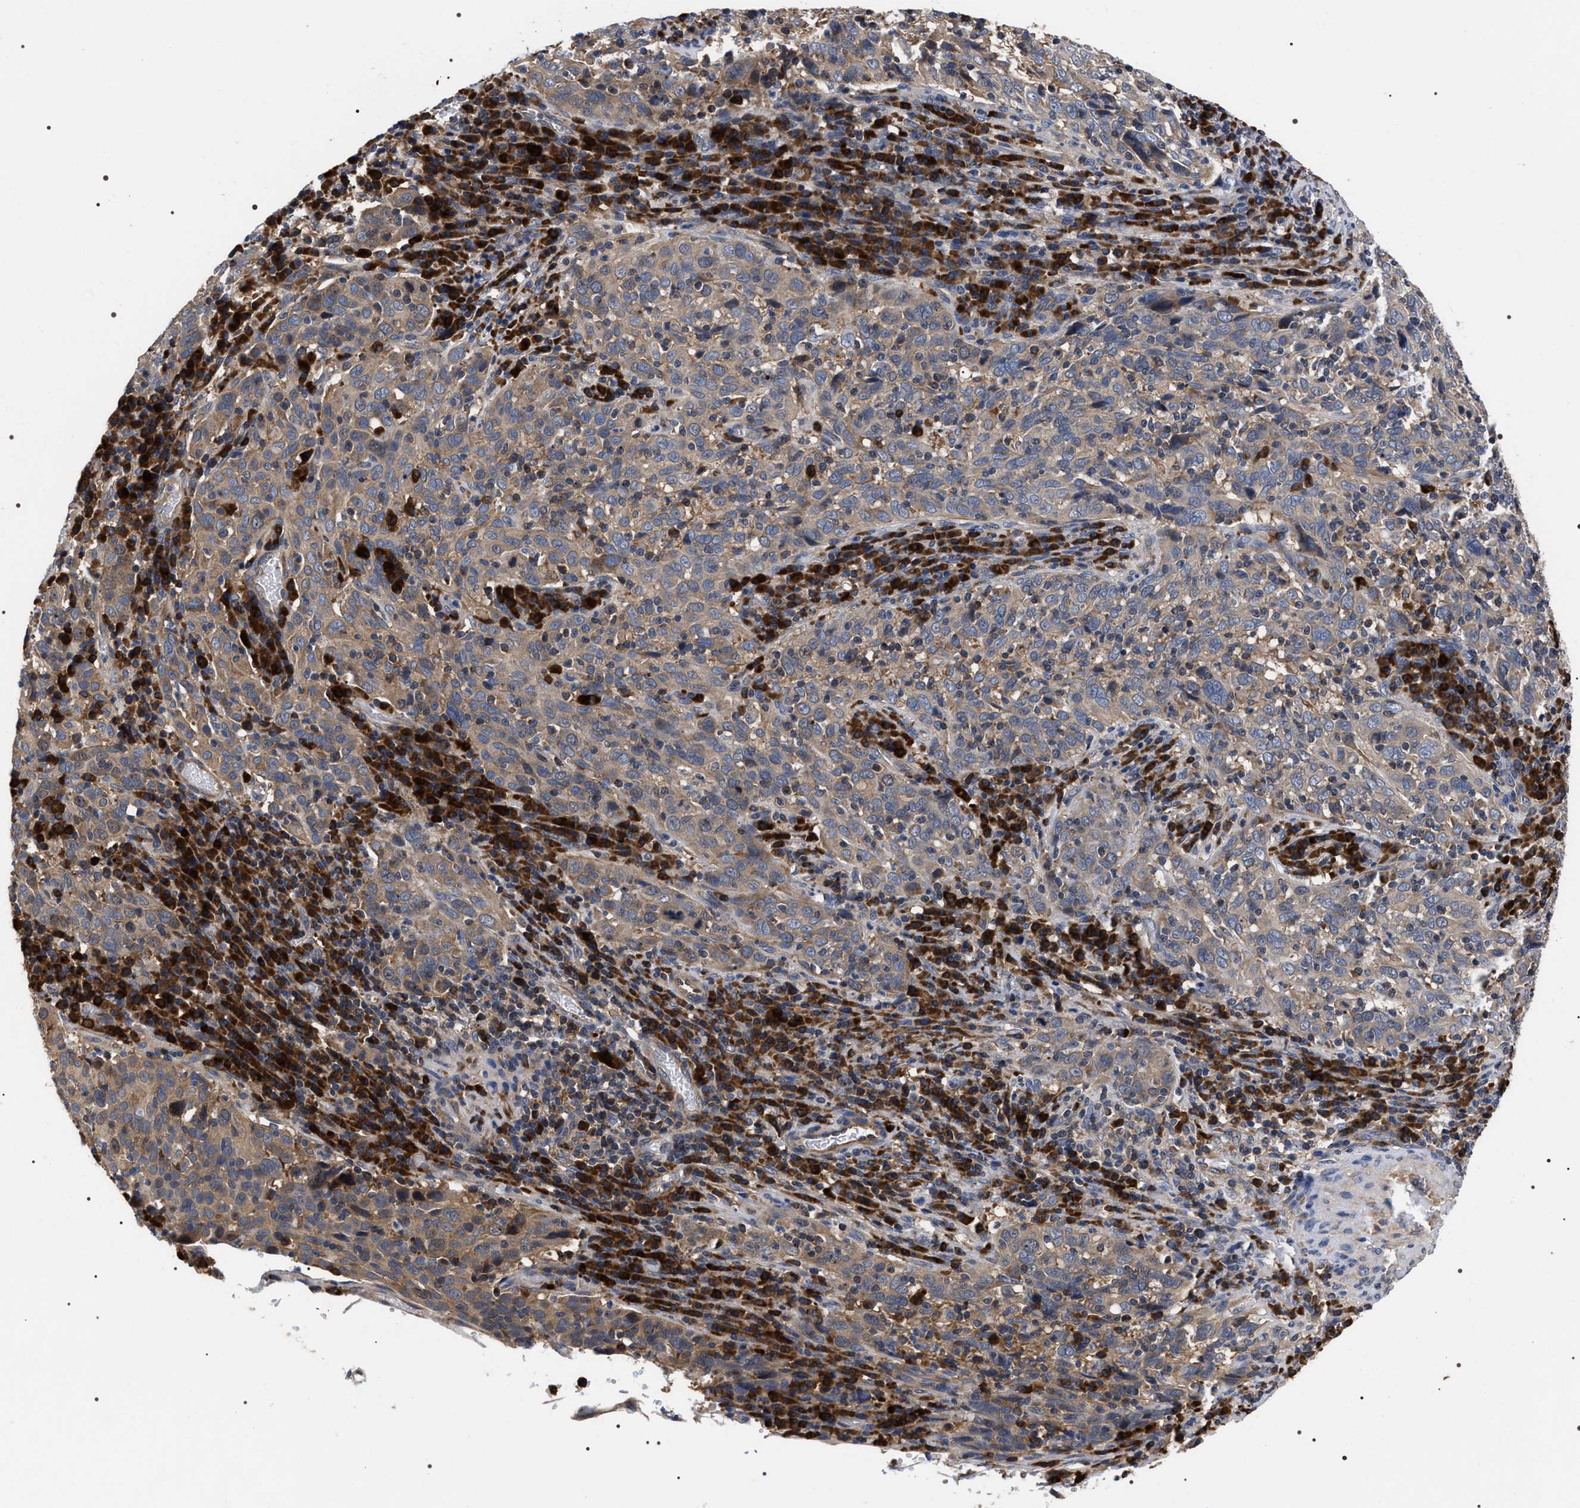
{"staining": {"intensity": "weak", "quantity": "25%-75%", "location": "cytoplasmic/membranous"}, "tissue": "cervical cancer", "cell_type": "Tumor cells", "image_type": "cancer", "snomed": [{"axis": "morphology", "description": "Squamous cell carcinoma, NOS"}, {"axis": "topography", "description": "Cervix"}], "caption": "Cervical squamous cell carcinoma stained with IHC reveals weak cytoplasmic/membranous staining in about 25%-75% of tumor cells.", "gene": "MIS18A", "patient": {"sex": "female", "age": 46}}